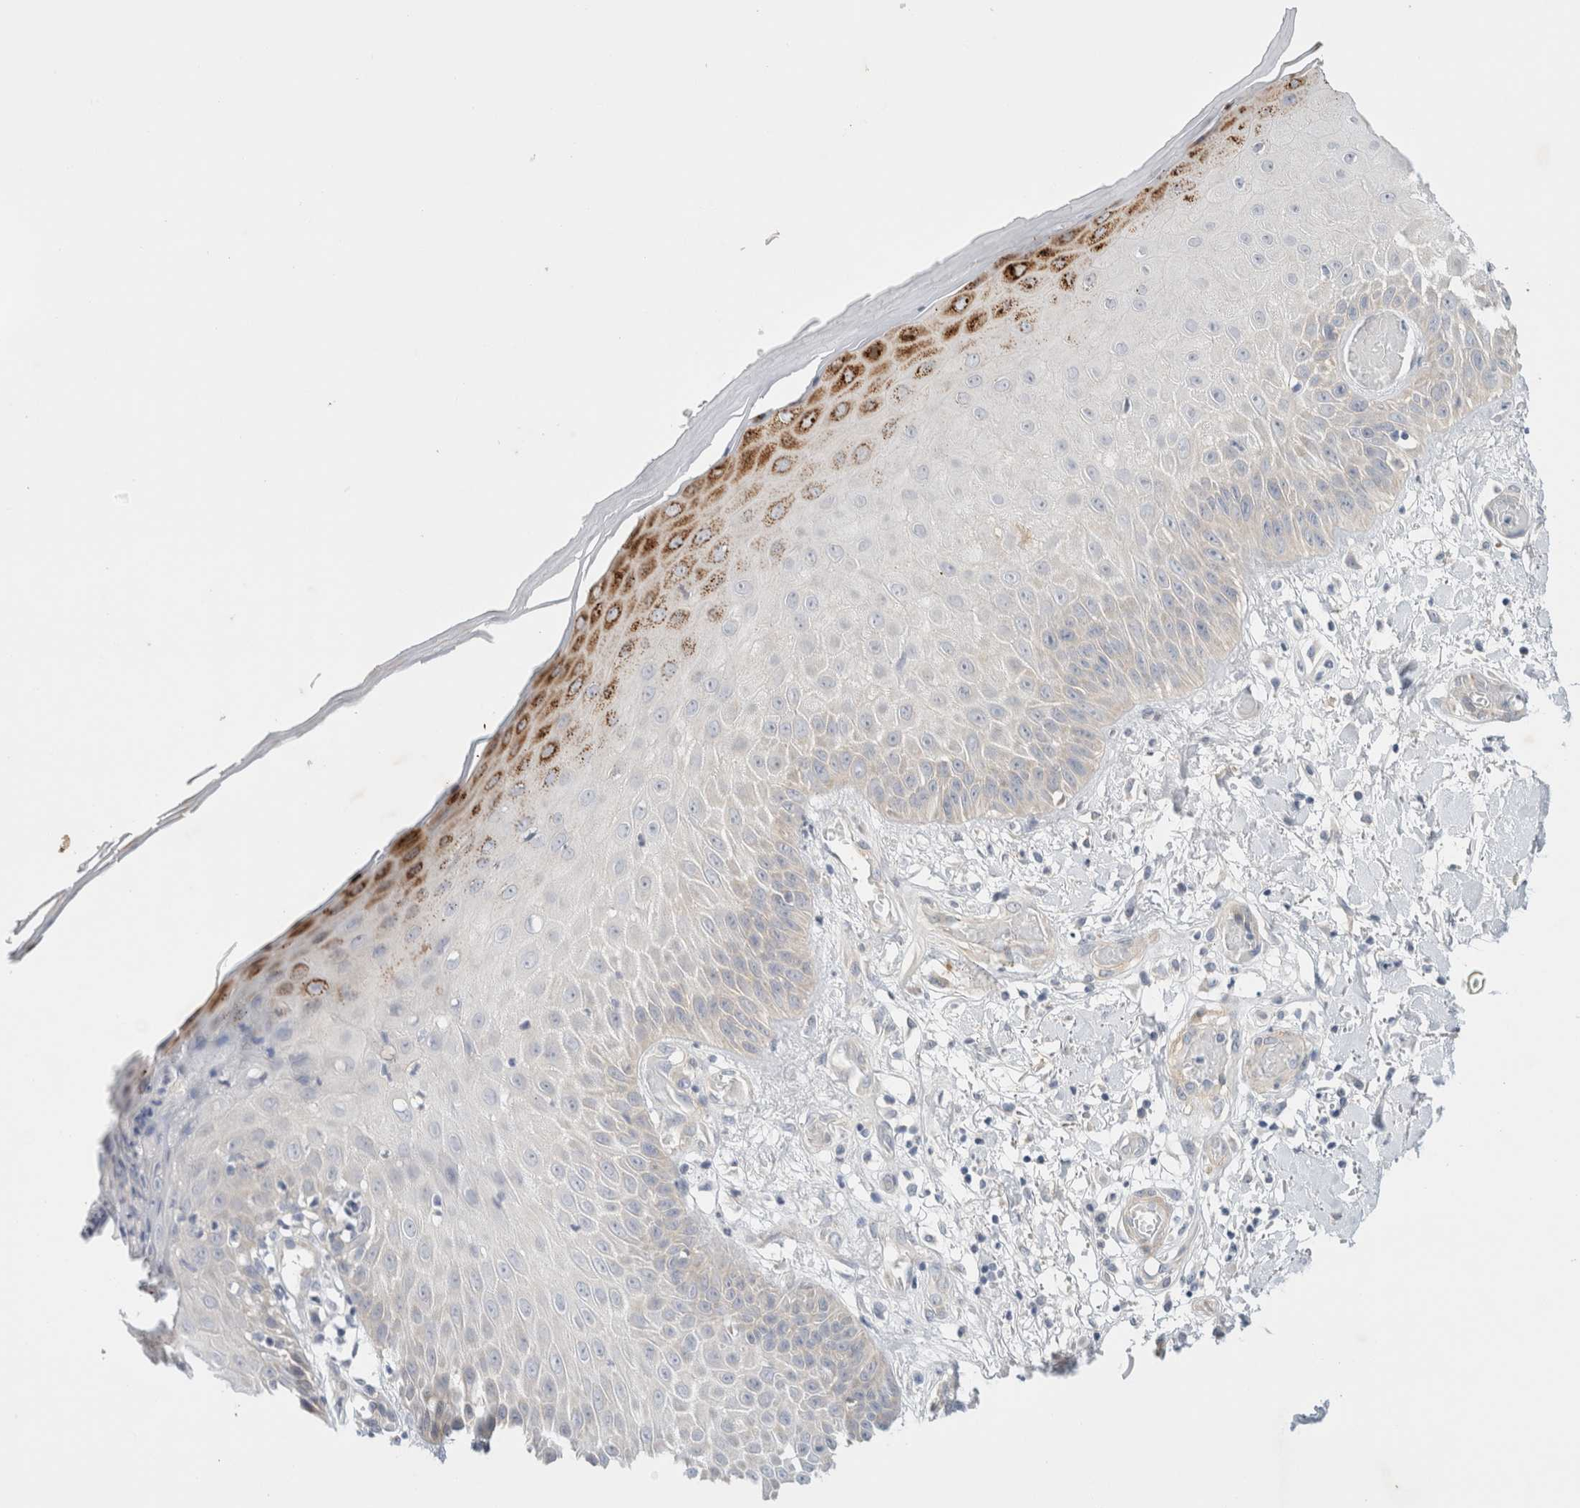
{"staining": {"intensity": "negative", "quantity": "none", "location": "none"}, "tissue": "skin", "cell_type": "Fibroblasts", "image_type": "normal", "snomed": [{"axis": "morphology", "description": "Normal tissue, NOS"}, {"axis": "morphology", "description": "Inflammation, NOS"}, {"axis": "topography", "description": "Skin"}], "caption": "Immunohistochemistry (IHC) photomicrograph of unremarkable skin stained for a protein (brown), which demonstrates no staining in fibroblasts.", "gene": "SPRTN", "patient": {"sex": "female", "age": 44}}